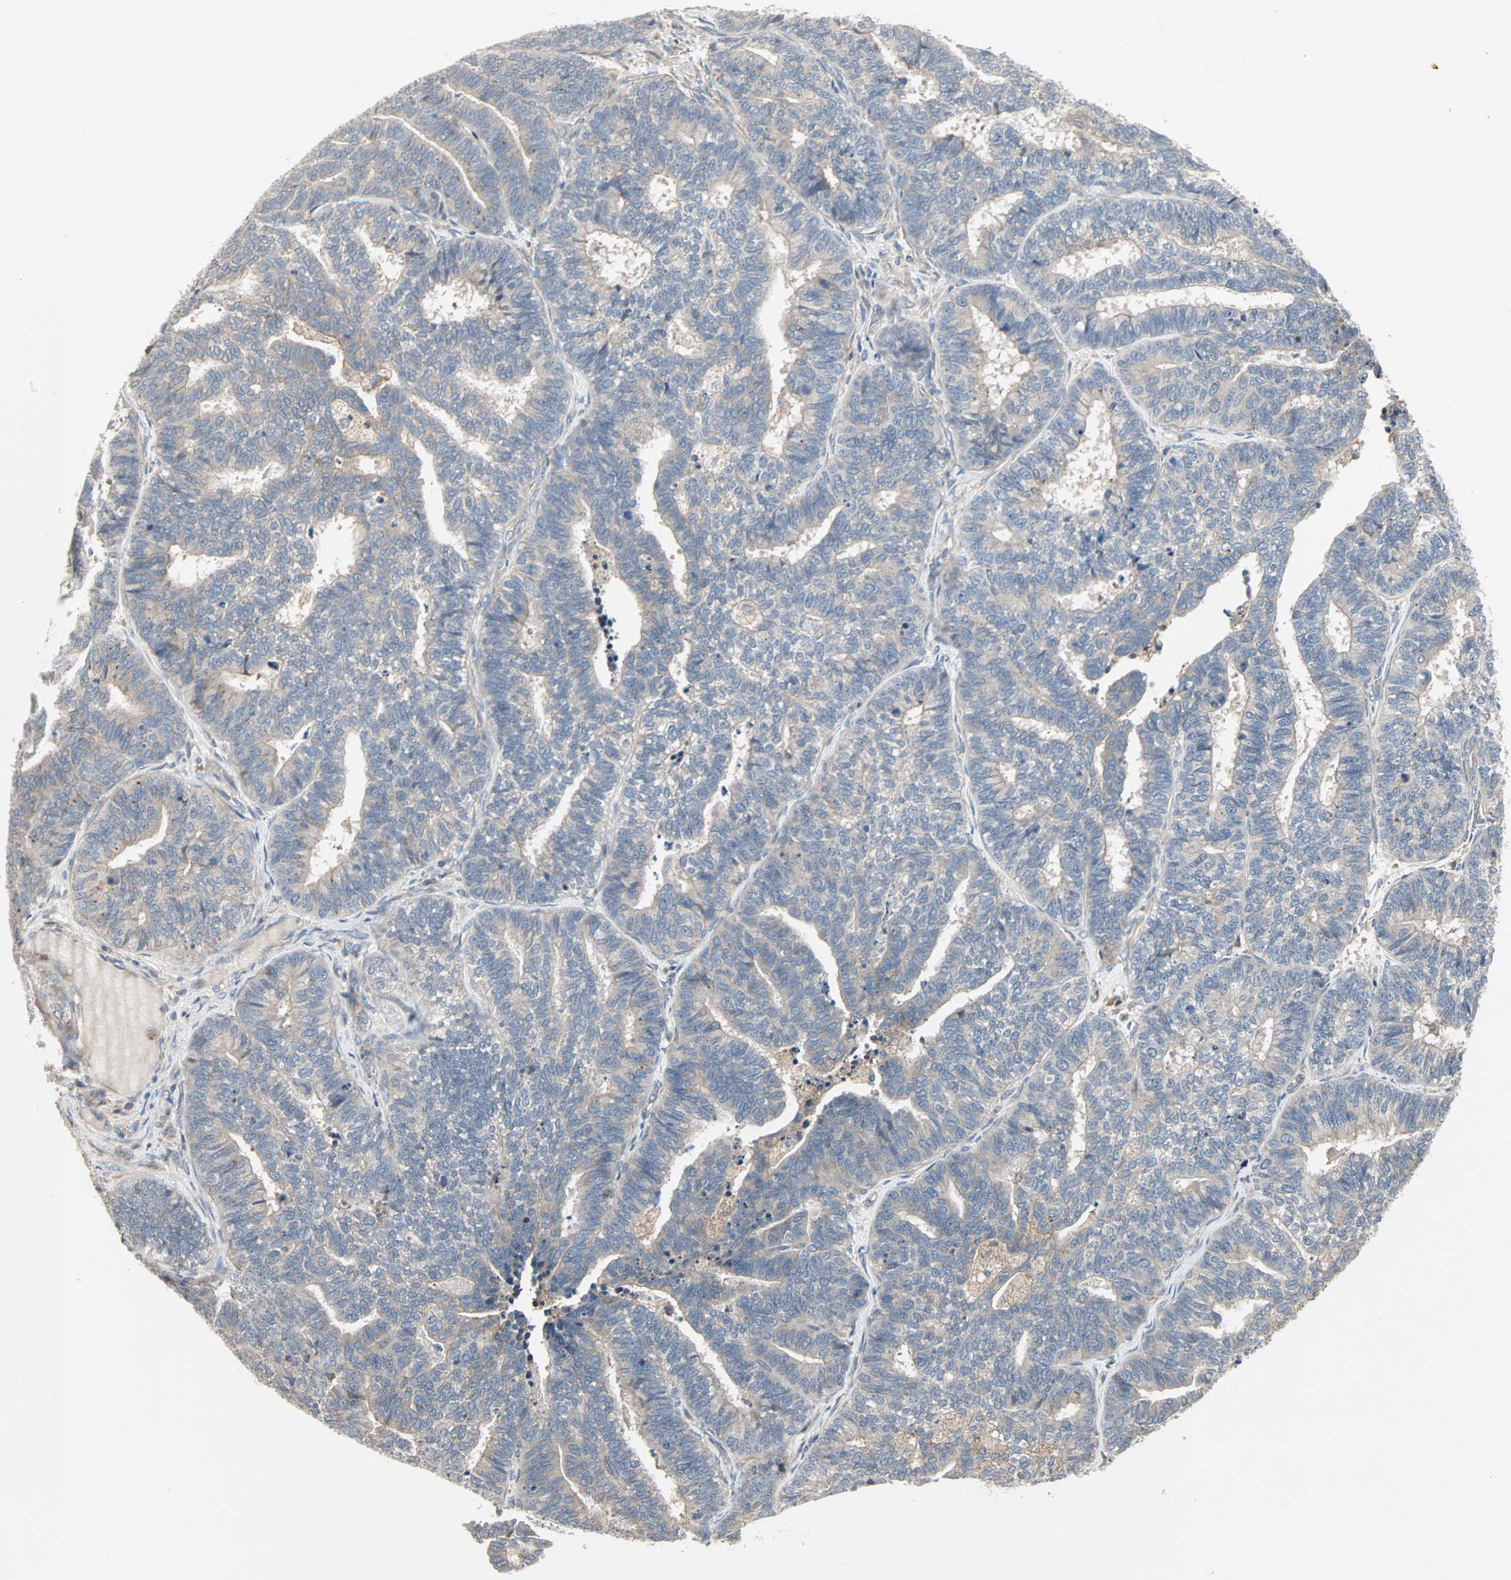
{"staining": {"intensity": "weak", "quantity": ">75%", "location": "cytoplasmic/membranous"}, "tissue": "endometrial cancer", "cell_type": "Tumor cells", "image_type": "cancer", "snomed": [{"axis": "morphology", "description": "Adenocarcinoma, NOS"}, {"axis": "topography", "description": "Endometrium"}], "caption": "This image reveals immunohistochemistry staining of endometrial adenocarcinoma, with low weak cytoplasmic/membranous positivity in approximately >75% of tumor cells.", "gene": "GNAI2", "patient": {"sex": "female", "age": 70}}